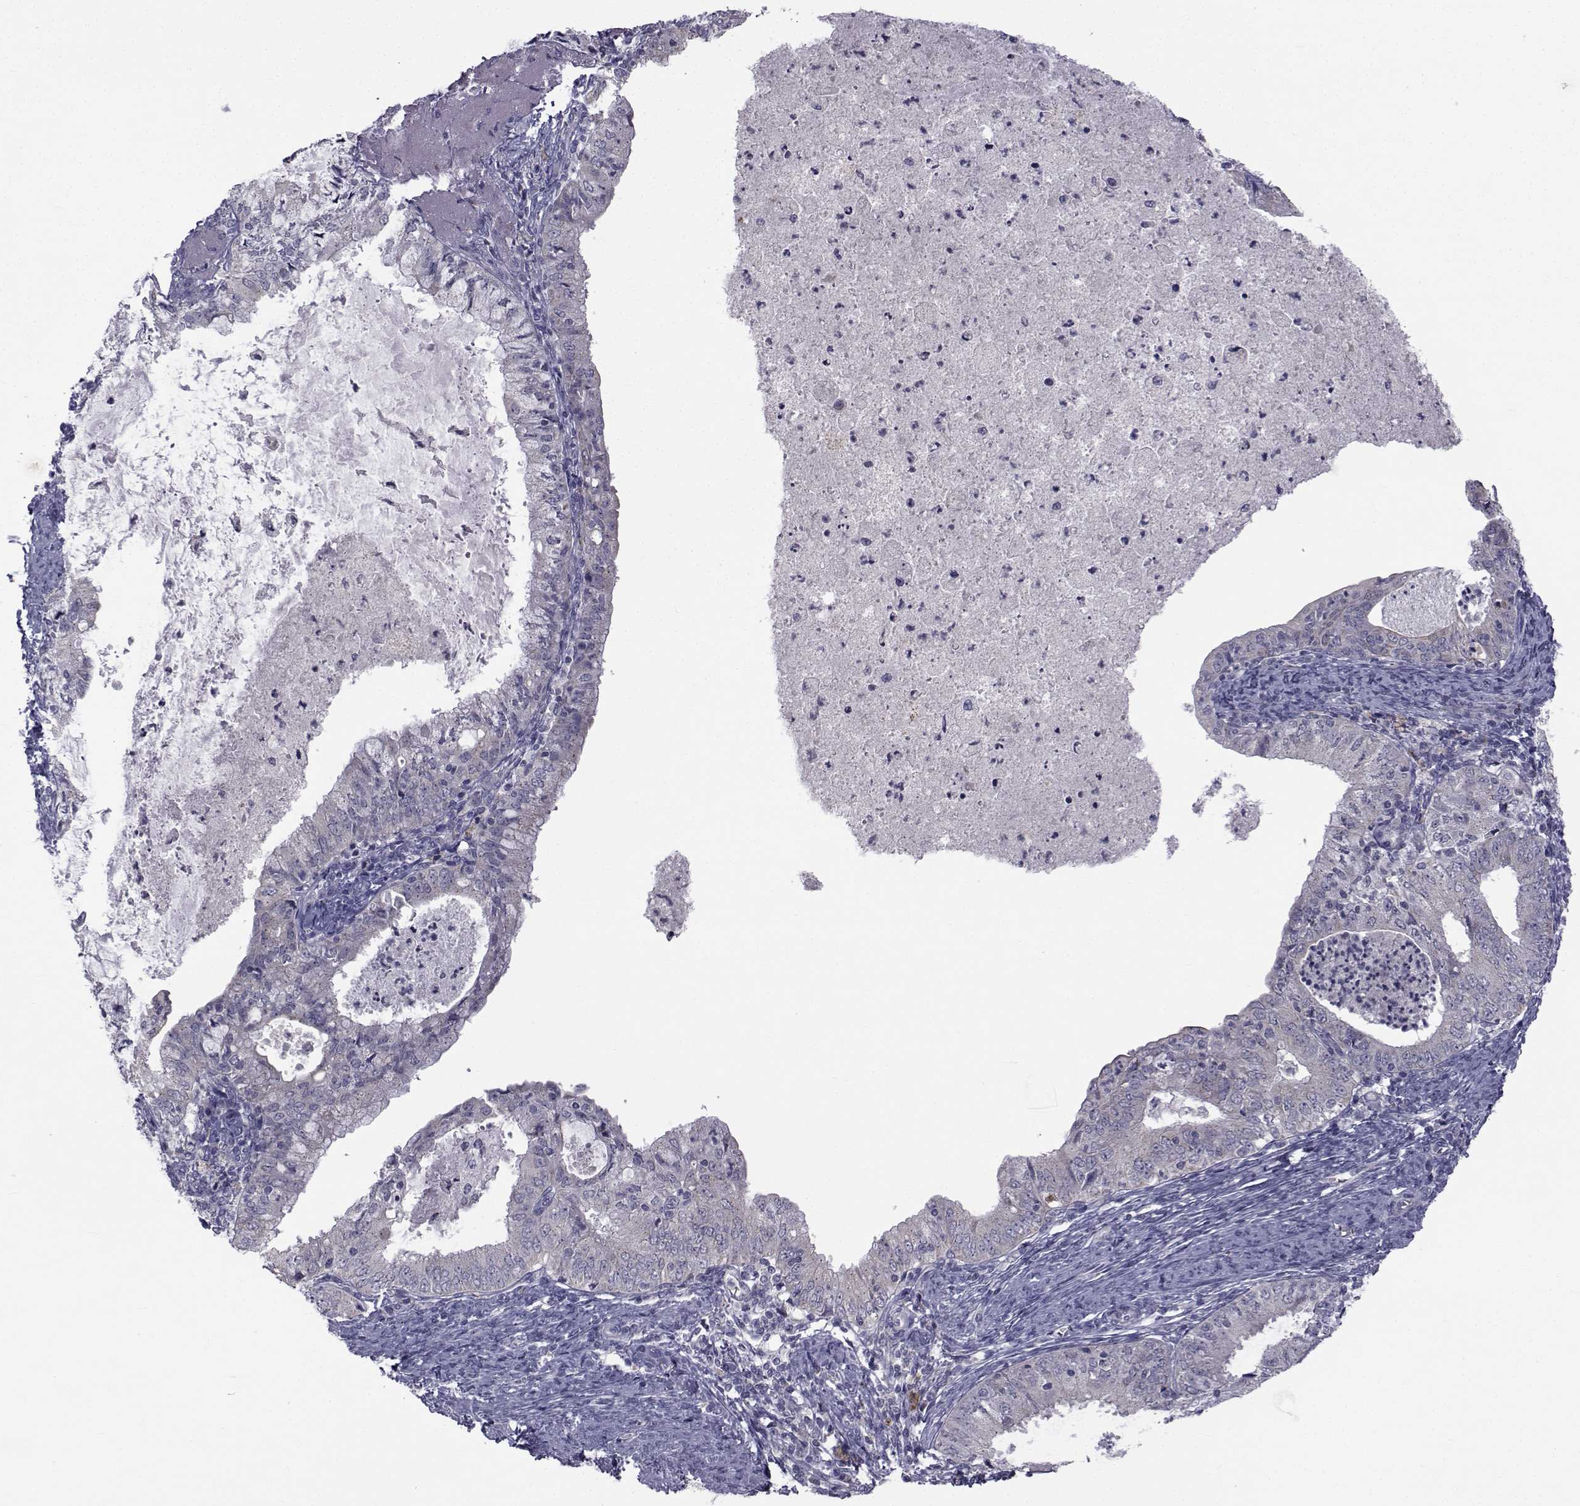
{"staining": {"intensity": "negative", "quantity": "none", "location": "none"}, "tissue": "endometrial cancer", "cell_type": "Tumor cells", "image_type": "cancer", "snomed": [{"axis": "morphology", "description": "Adenocarcinoma, NOS"}, {"axis": "topography", "description": "Endometrium"}], "caption": "This histopathology image is of endometrial adenocarcinoma stained with IHC to label a protein in brown with the nuclei are counter-stained blue. There is no expression in tumor cells. (Brightfield microscopy of DAB (3,3'-diaminobenzidine) IHC at high magnification).", "gene": "ANGPT1", "patient": {"sex": "female", "age": 57}}